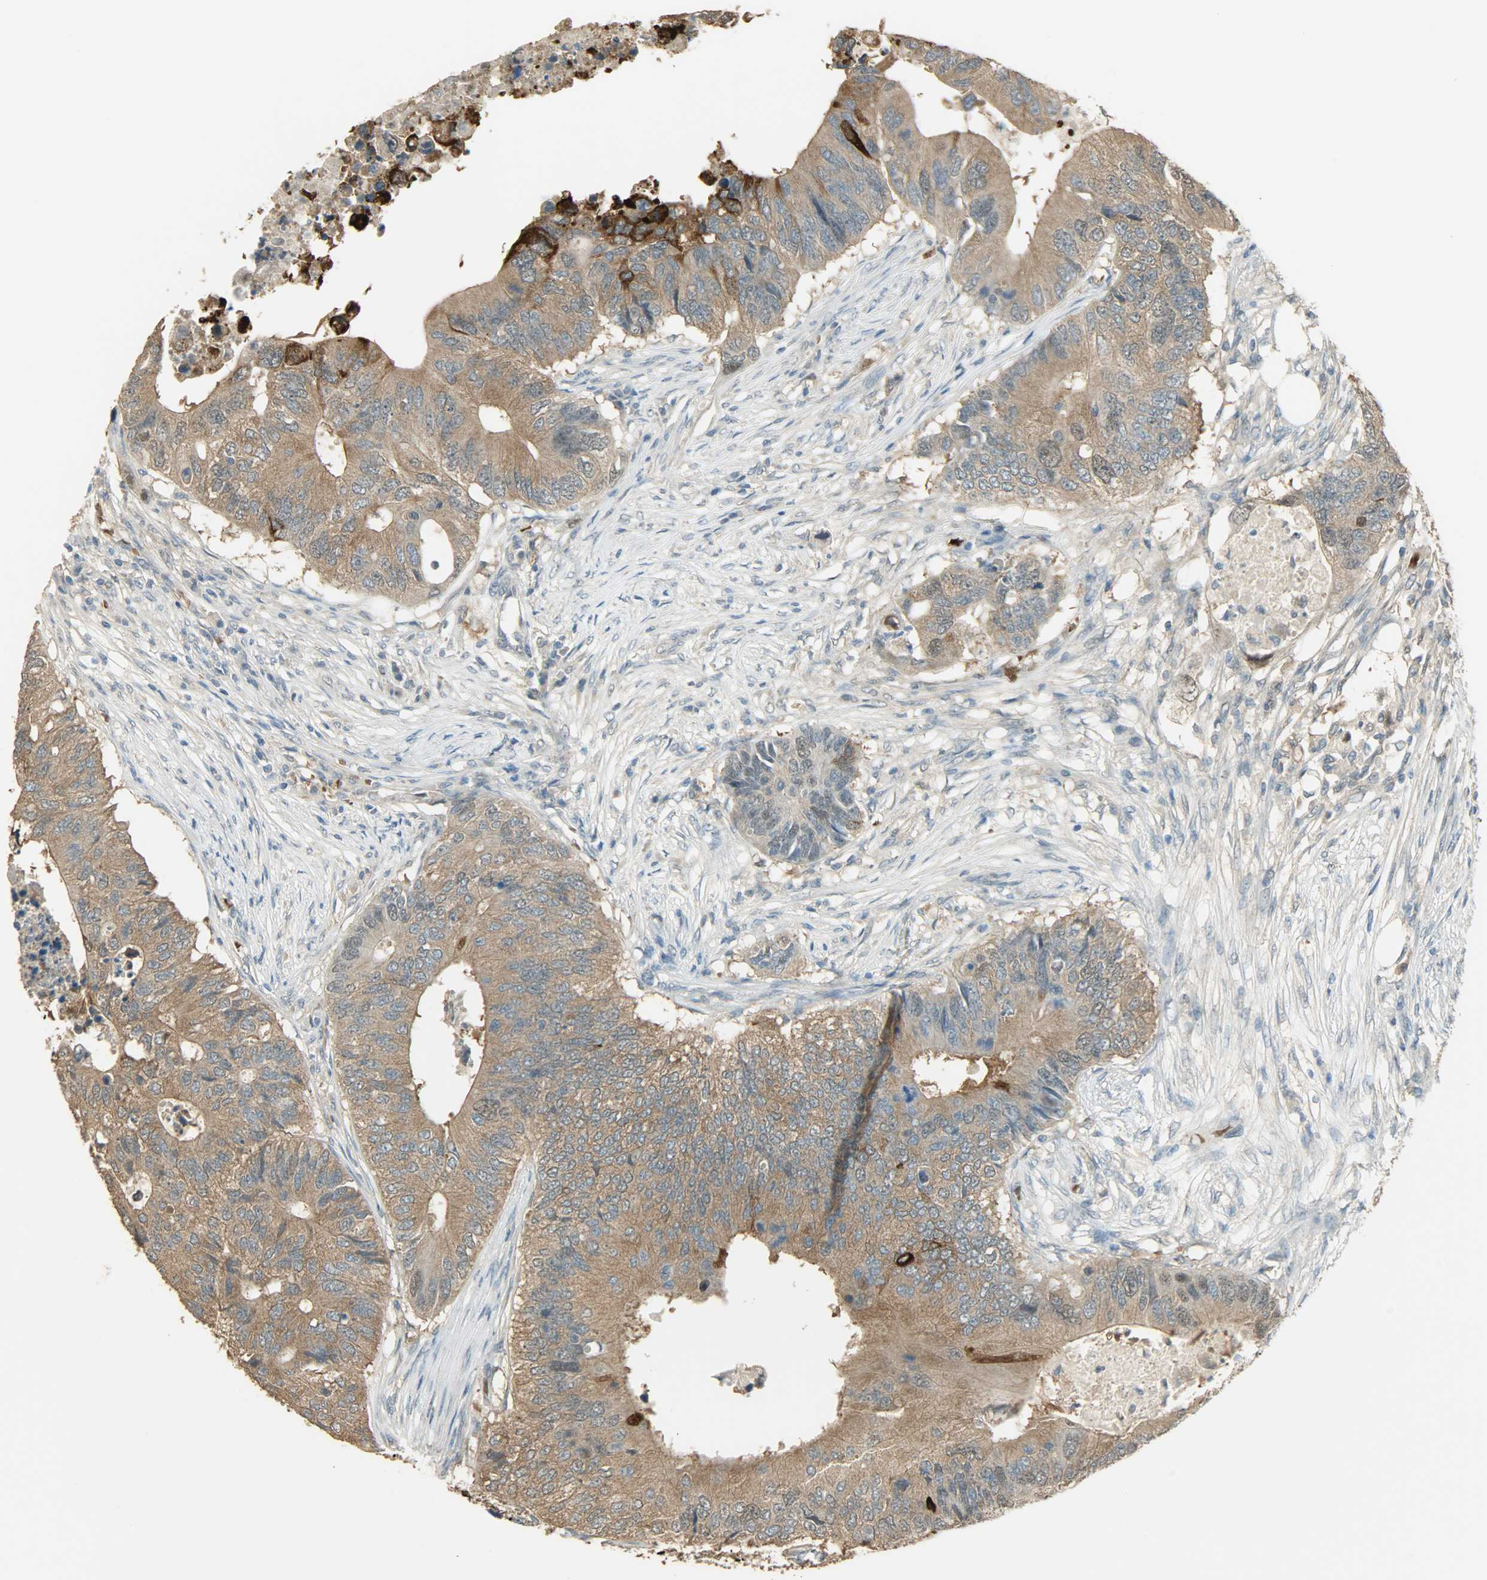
{"staining": {"intensity": "strong", "quantity": "25%-75%", "location": "cytoplasmic/membranous"}, "tissue": "colorectal cancer", "cell_type": "Tumor cells", "image_type": "cancer", "snomed": [{"axis": "morphology", "description": "Adenocarcinoma, NOS"}, {"axis": "topography", "description": "Colon"}], "caption": "The immunohistochemical stain shows strong cytoplasmic/membranous positivity in tumor cells of adenocarcinoma (colorectal) tissue.", "gene": "PRMT5", "patient": {"sex": "male", "age": 71}}